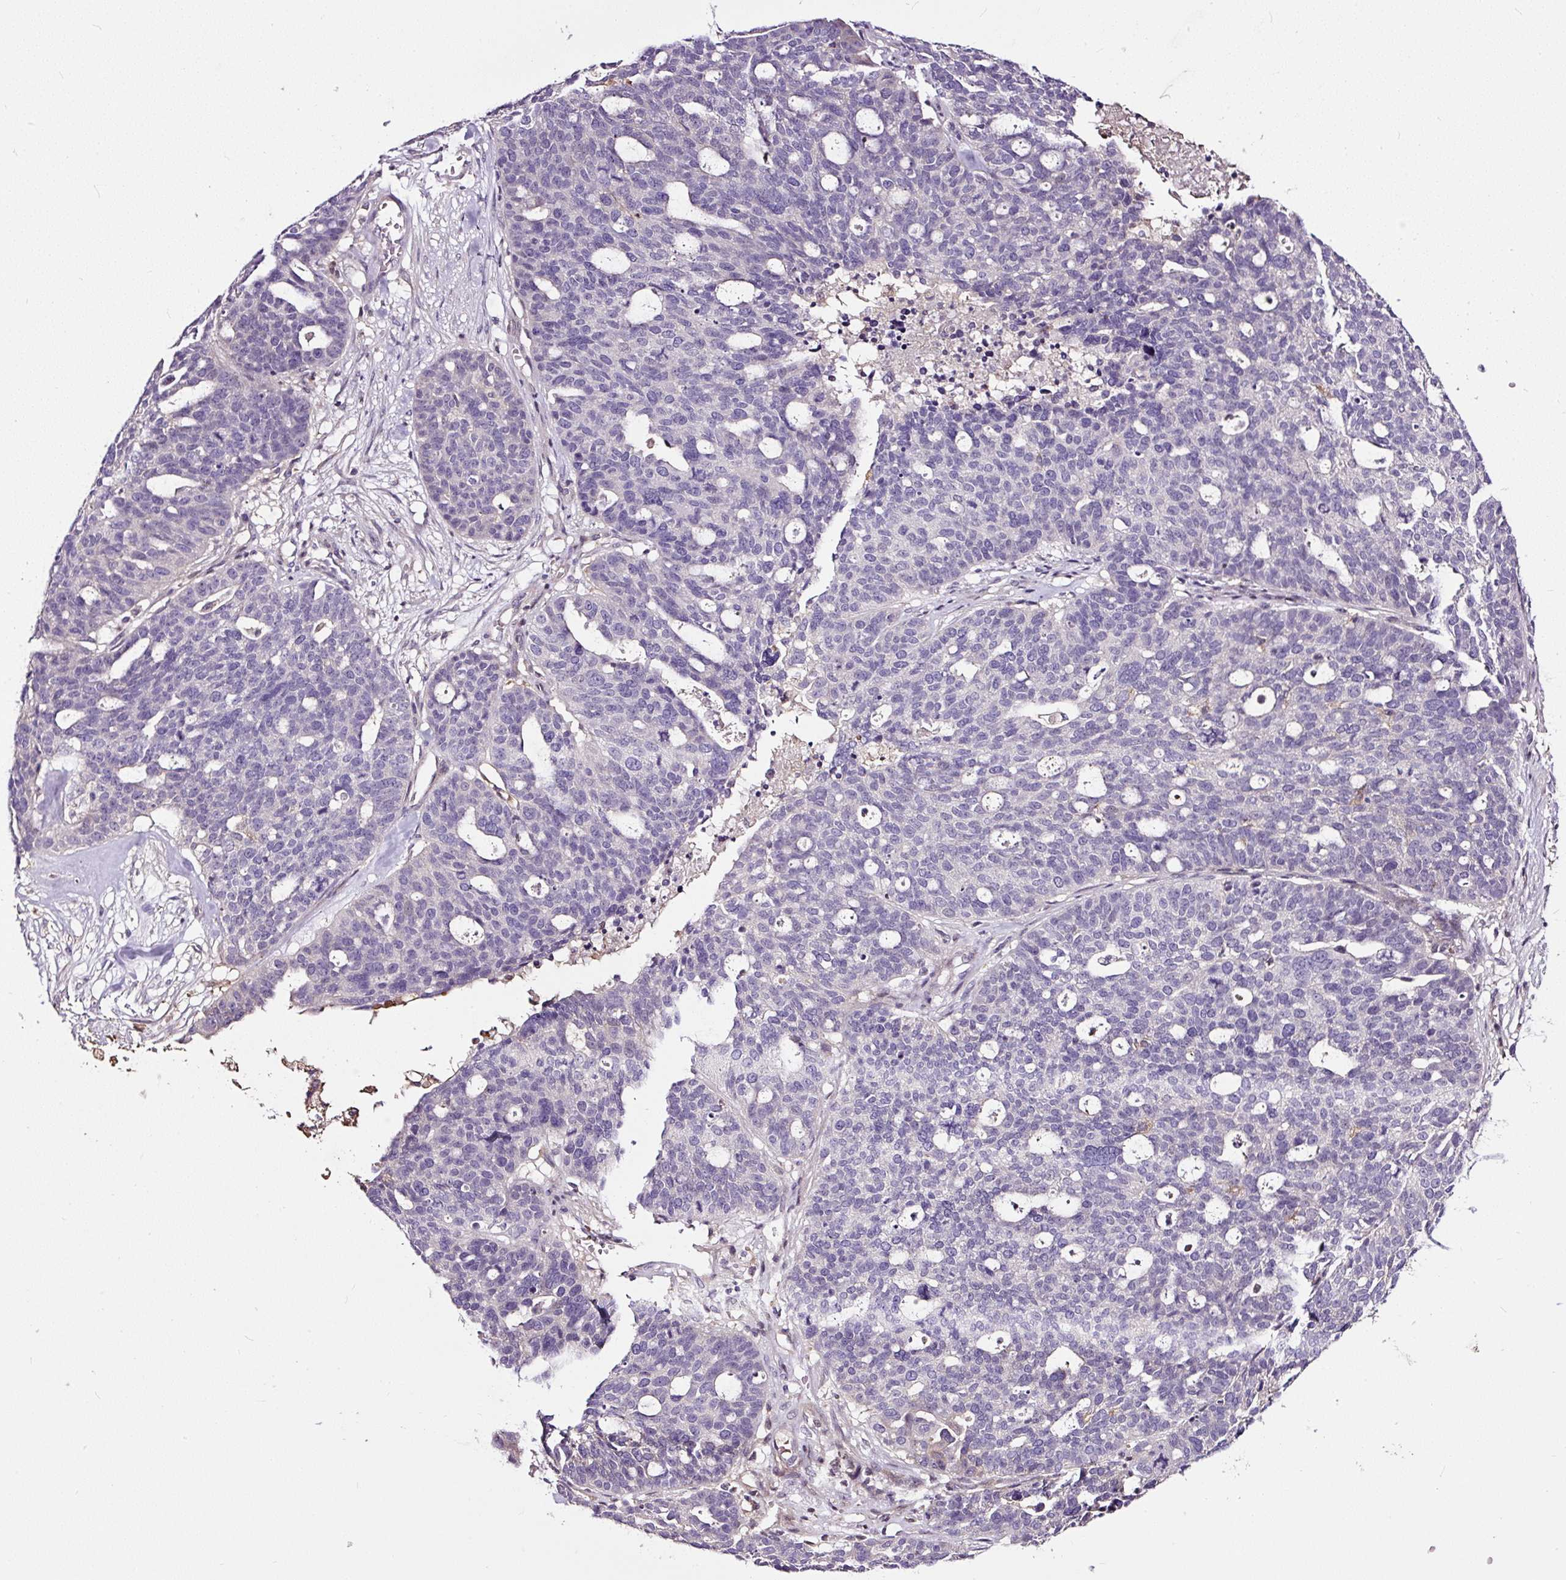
{"staining": {"intensity": "negative", "quantity": "none", "location": "none"}, "tissue": "ovarian cancer", "cell_type": "Tumor cells", "image_type": "cancer", "snomed": [{"axis": "morphology", "description": "Cystadenocarcinoma, serous, NOS"}, {"axis": "topography", "description": "Ovary"}], "caption": "Immunohistochemical staining of ovarian cancer (serous cystadenocarcinoma) shows no significant positivity in tumor cells.", "gene": "LRRC24", "patient": {"sex": "female", "age": 59}}